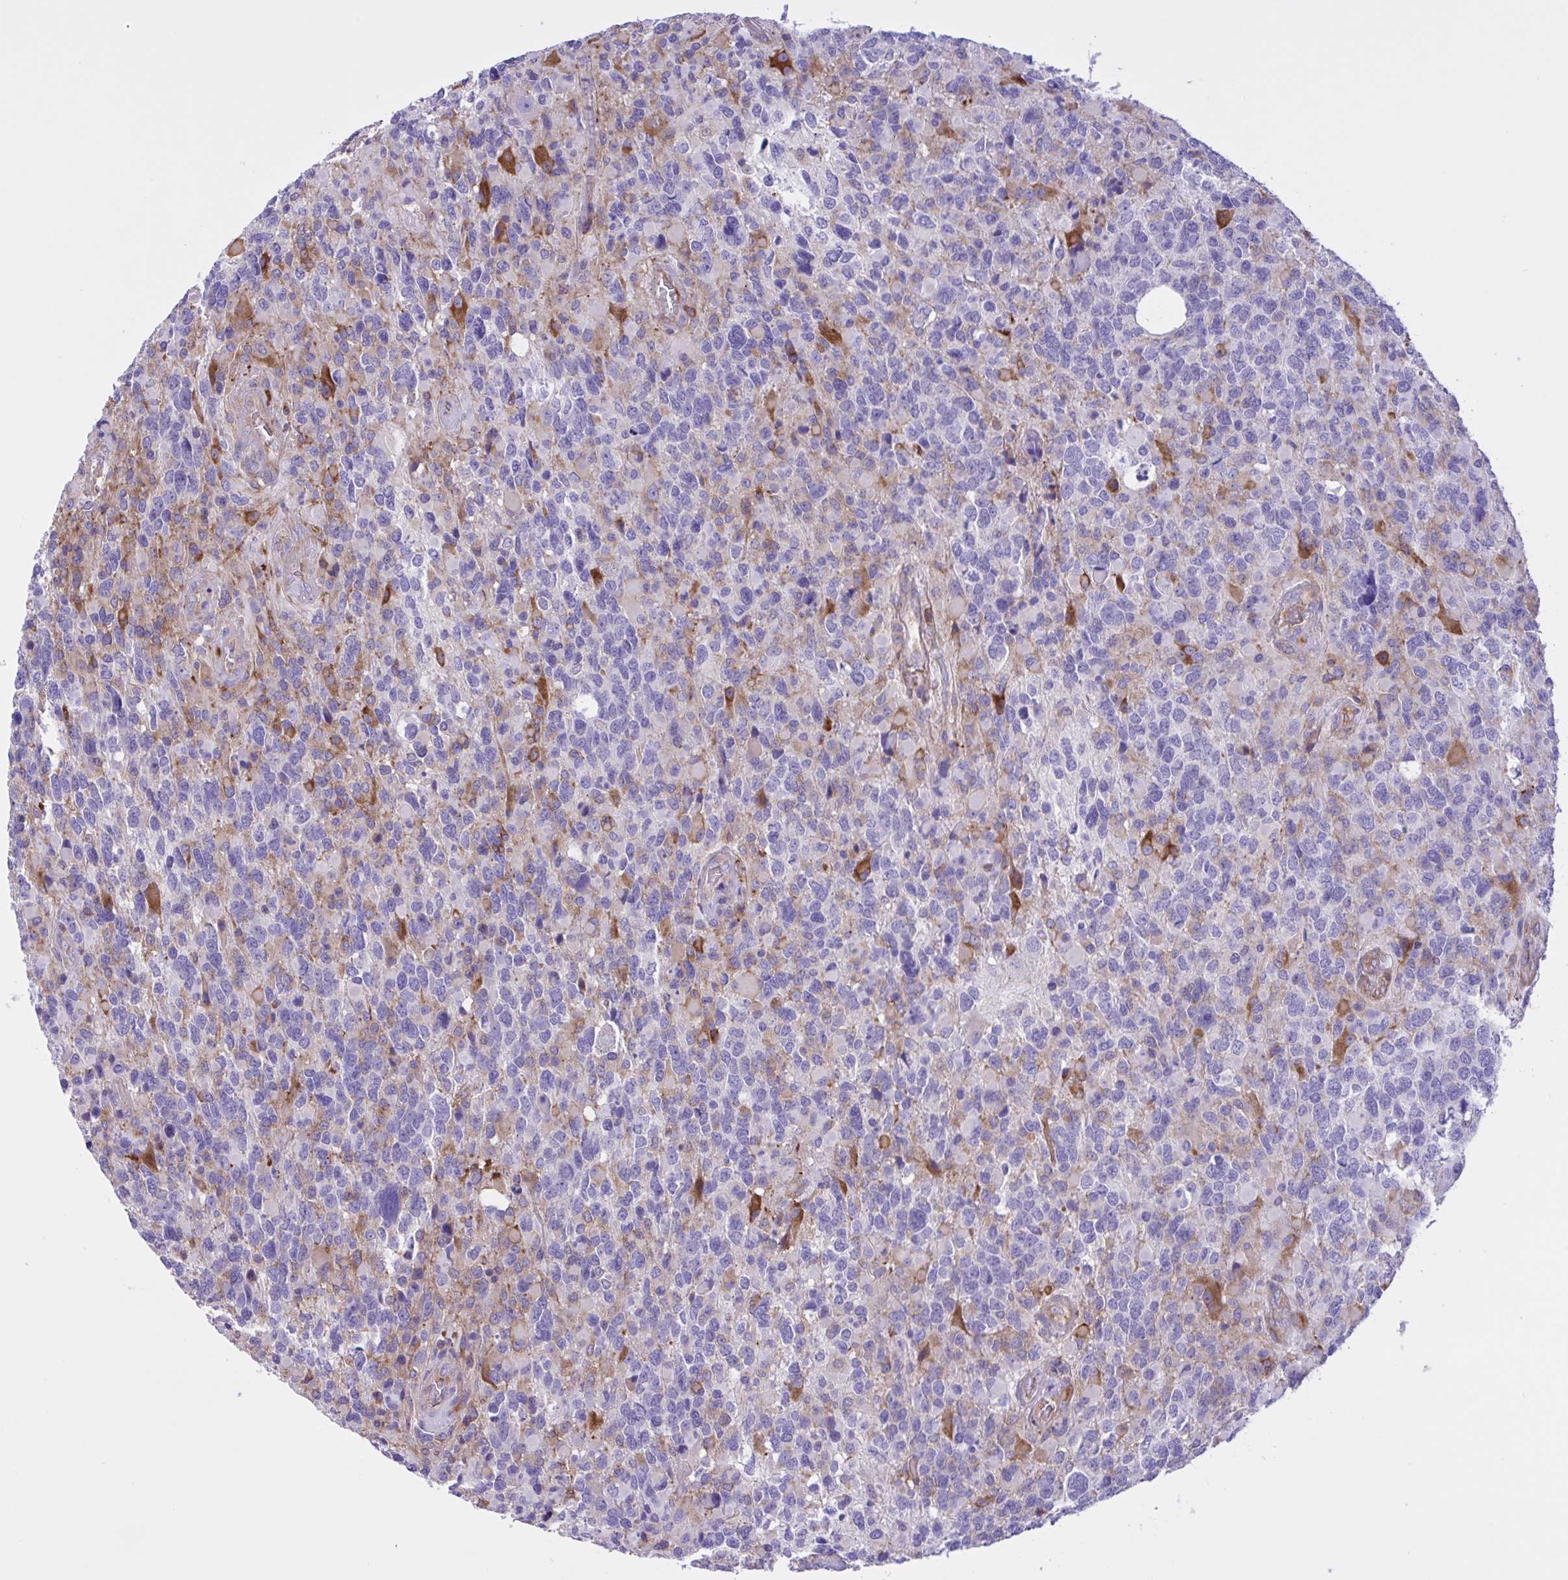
{"staining": {"intensity": "strong", "quantity": "<25%", "location": "cytoplasmic/membranous"}, "tissue": "glioma", "cell_type": "Tumor cells", "image_type": "cancer", "snomed": [{"axis": "morphology", "description": "Glioma, malignant, High grade"}, {"axis": "topography", "description": "Brain"}], "caption": "Immunohistochemistry micrograph of human glioma stained for a protein (brown), which shows medium levels of strong cytoplasmic/membranous positivity in approximately <25% of tumor cells.", "gene": "OR51M1", "patient": {"sex": "female", "age": 40}}